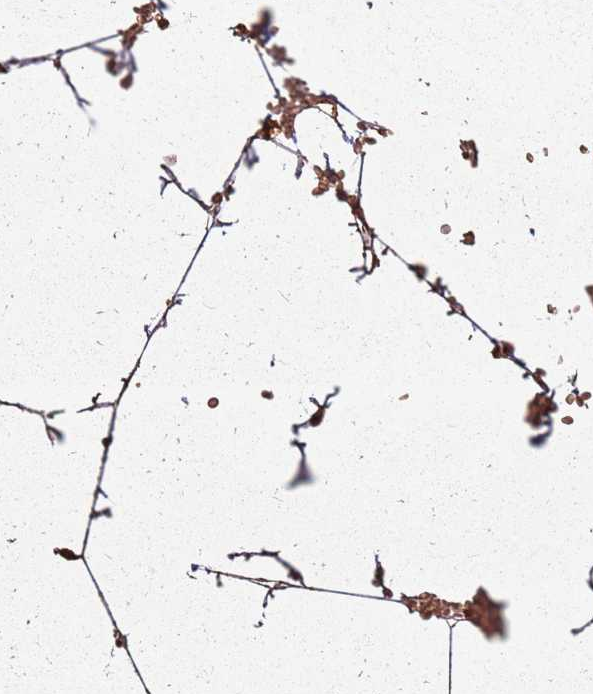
{"staining": {"intensity": "moderate", "quantity": ">75%", "location": "cytoplasmic/membranous"}, "tissue": "adipose tissue", "cell_type": "Adipocytes", "image_type": "normal", "snomed": [{"axis": "morphology", "description": "Normal tissue, NOS"}, {"axis": "topography", "description": "Breast"}], "caption": "Human adipose tissue stained for a protein (brown) displays moderate cytoplasmic/membranous positive expression in about >75% of adipocytes.", "gene": "MRPS6", "patient": {"sex": "female", "age": 23}}